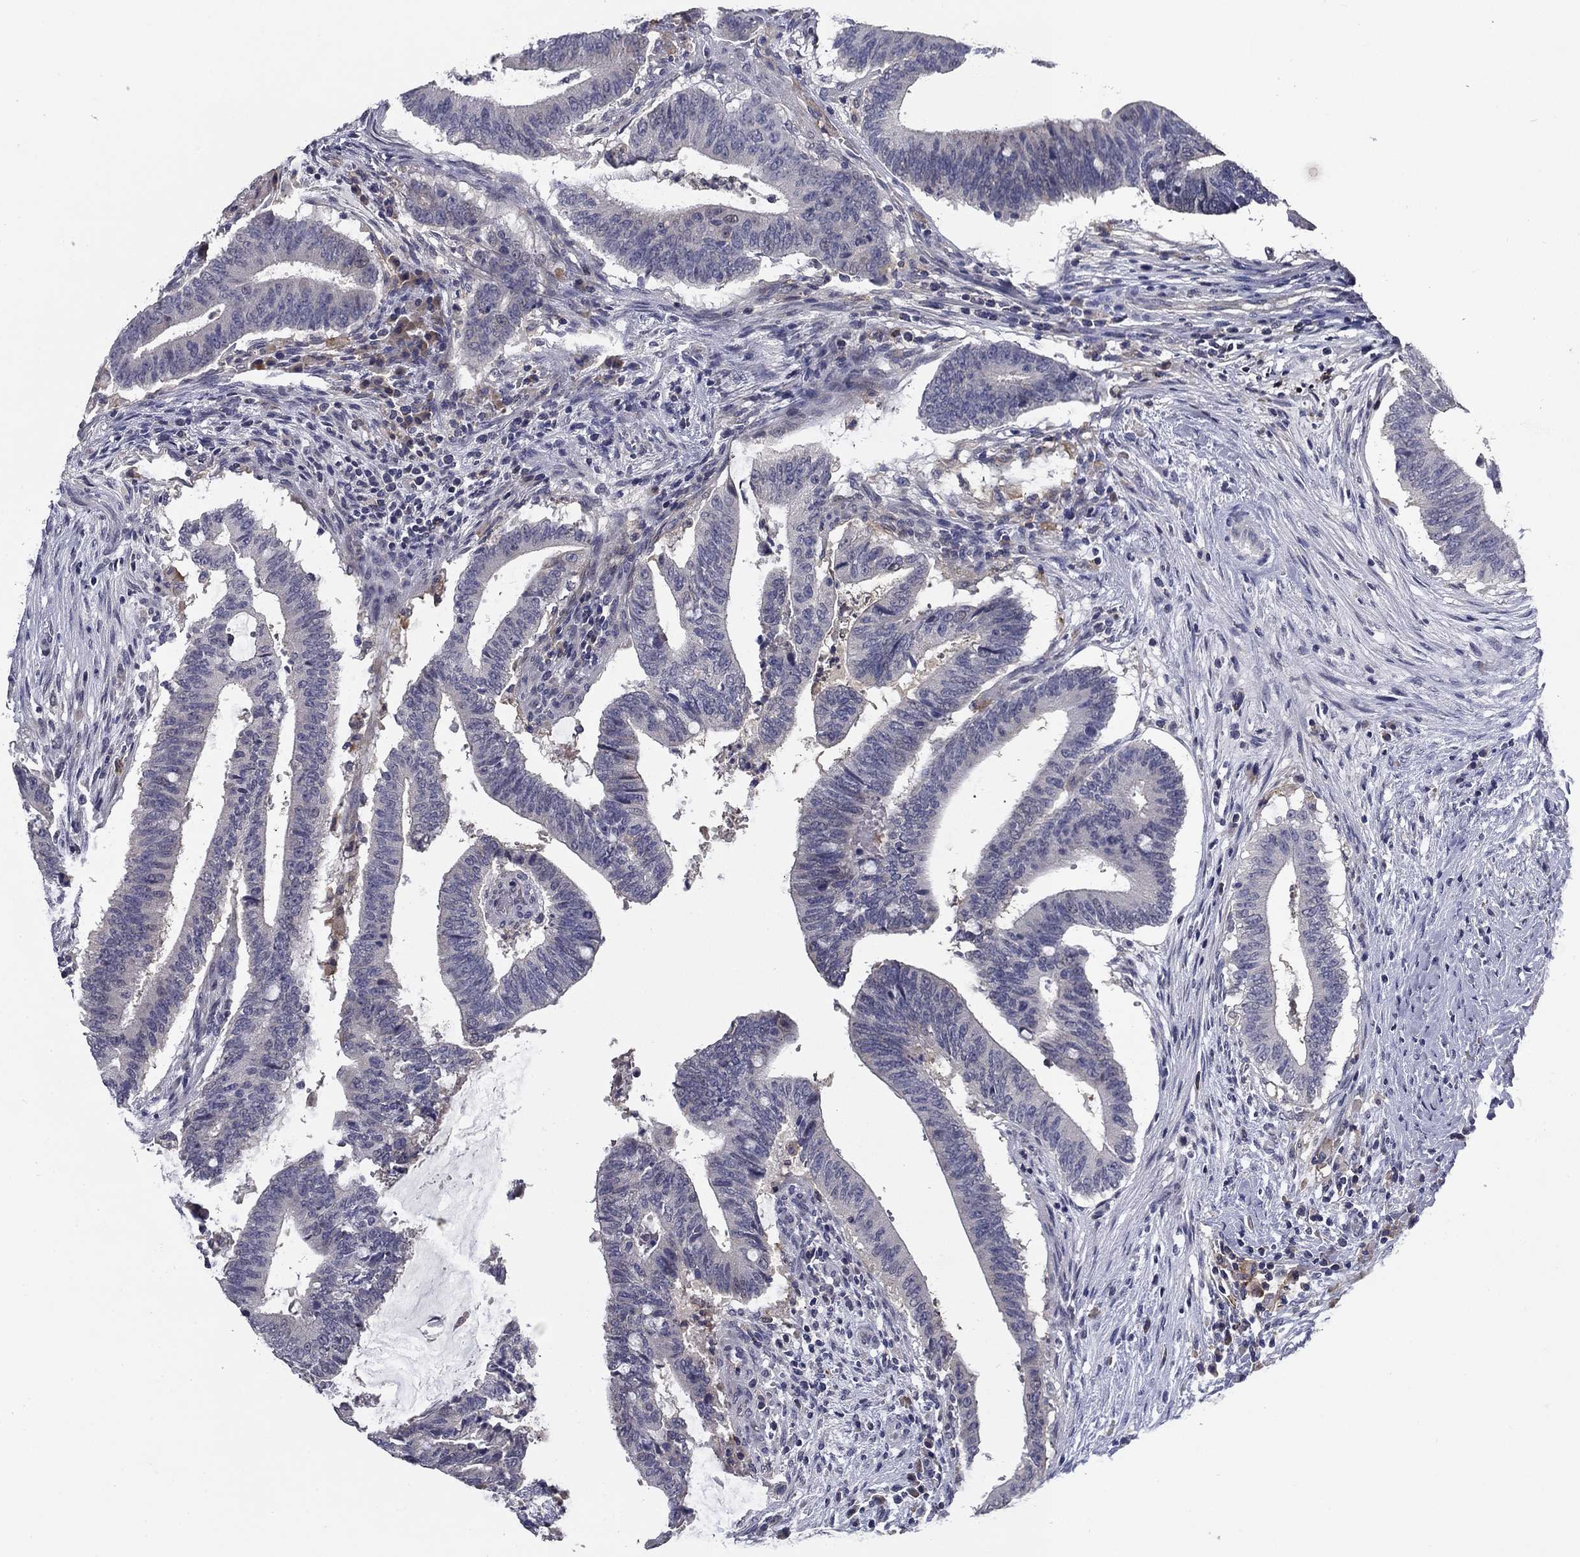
{"staining": {"intensity": "negative", "quantity": "none", "location": "none"}, "tissue": "colorectal cancer", "cell_type": "Tumor cells", "image_type": "cancer", "snomed": [{"axis": "morphology", "description": "Adenocarcinoma, NOS"}, {"axis": "topography", "description": "Colon"}], "caption": "A micrograph of colorectal cancer (adenocarcinoma) stained for a protein reveals no brown staining in tumor cells.", "gene": "CD274", "patient": {"sex": "male", "age": 84}}